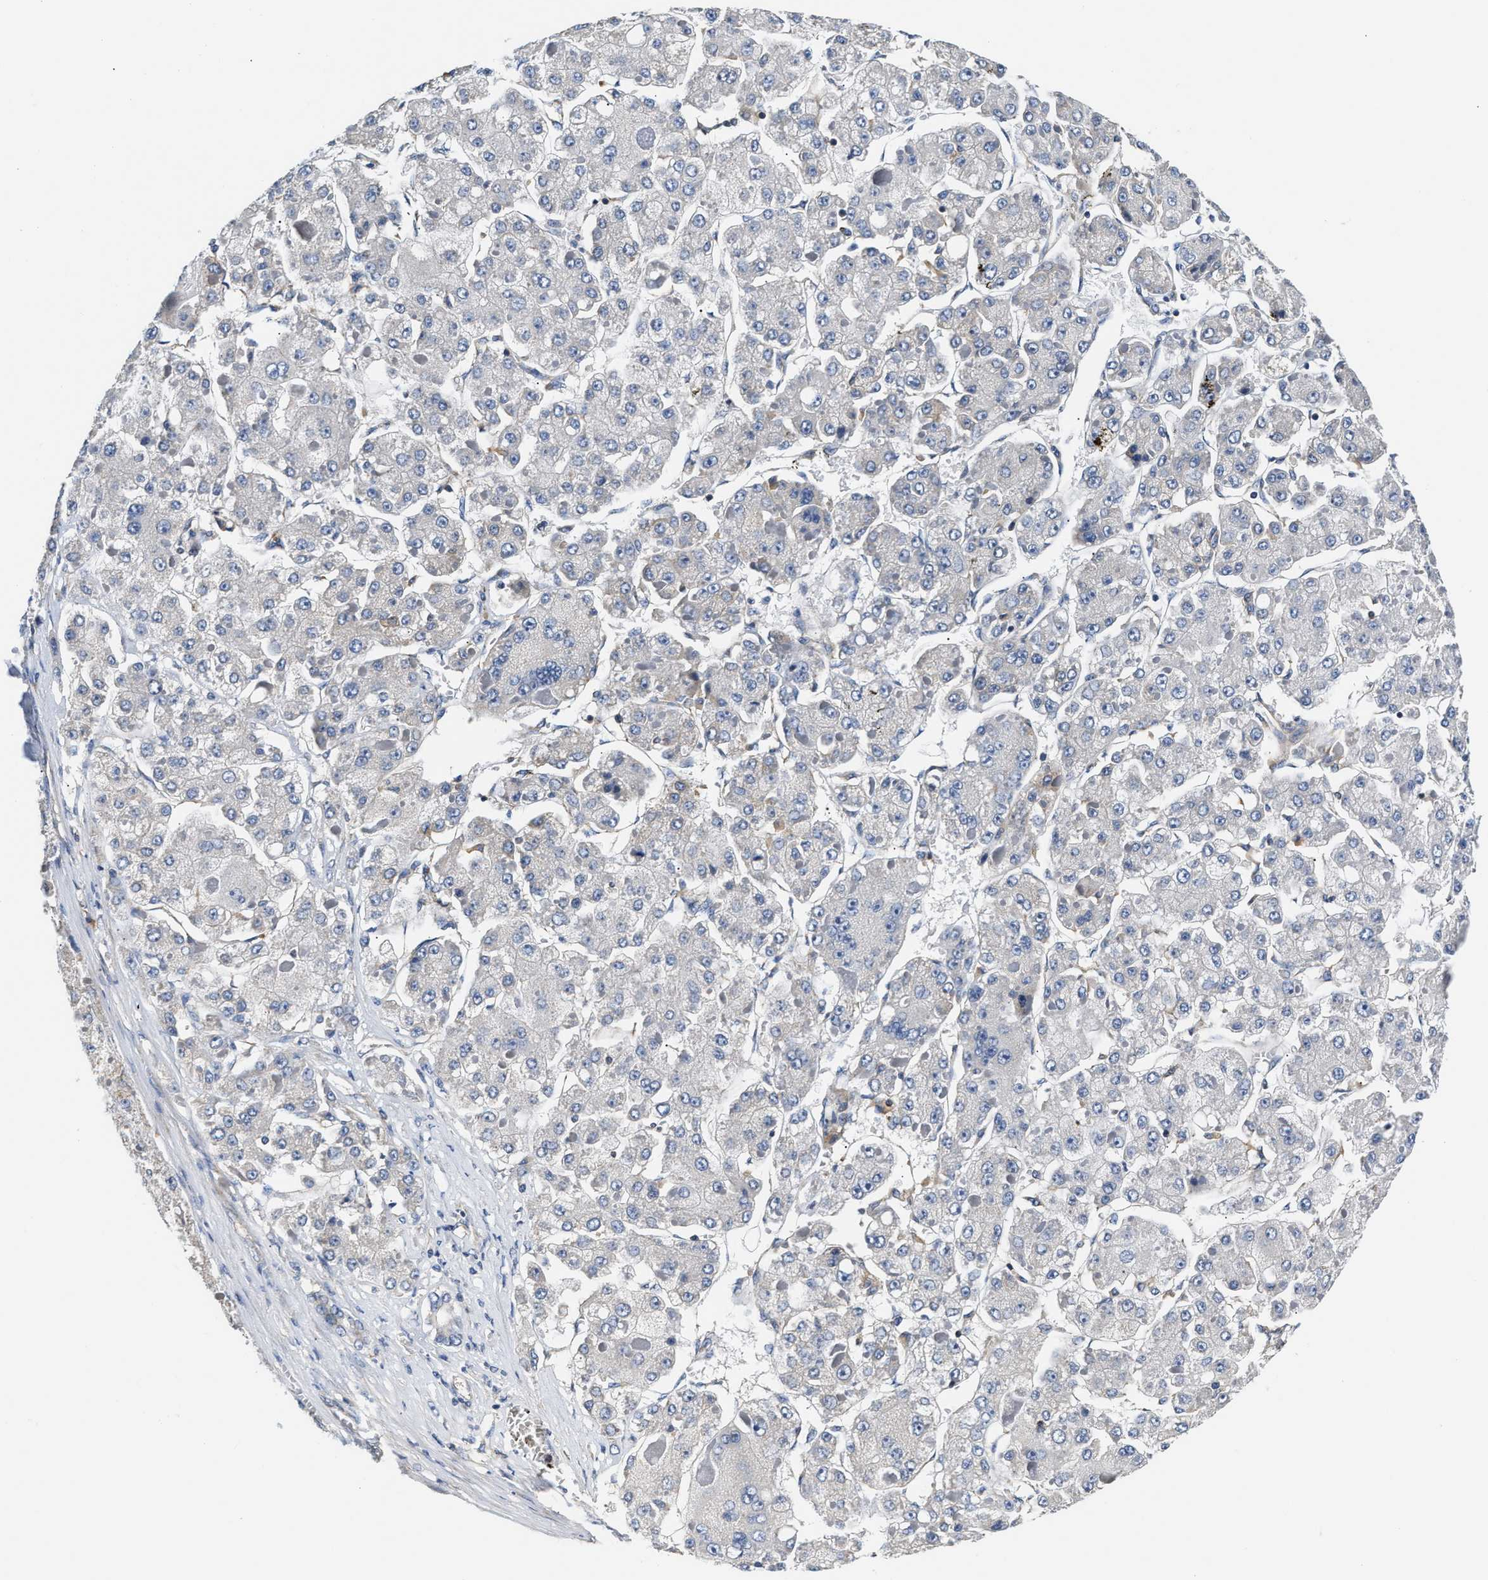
{"staining": {"intensity": "negative", "quantity": "none", "location": "none"}, "tissue": "liver cancer", "cell_type": "Tumor cells", "image_type": "cancer", "snomed": [{"axis": "morphology", "description": "Carcinoma, Hepatocellular, NOS"}, {"axis": "topography", "description": "Liver"}], "caption": "This is an immunohistochemistry micrograph of human hepatocellular carcinoma (liver). There is no staining in tumor cells.", "gene": "TEX2", "patient": {"sex": "female", "age": 73}}